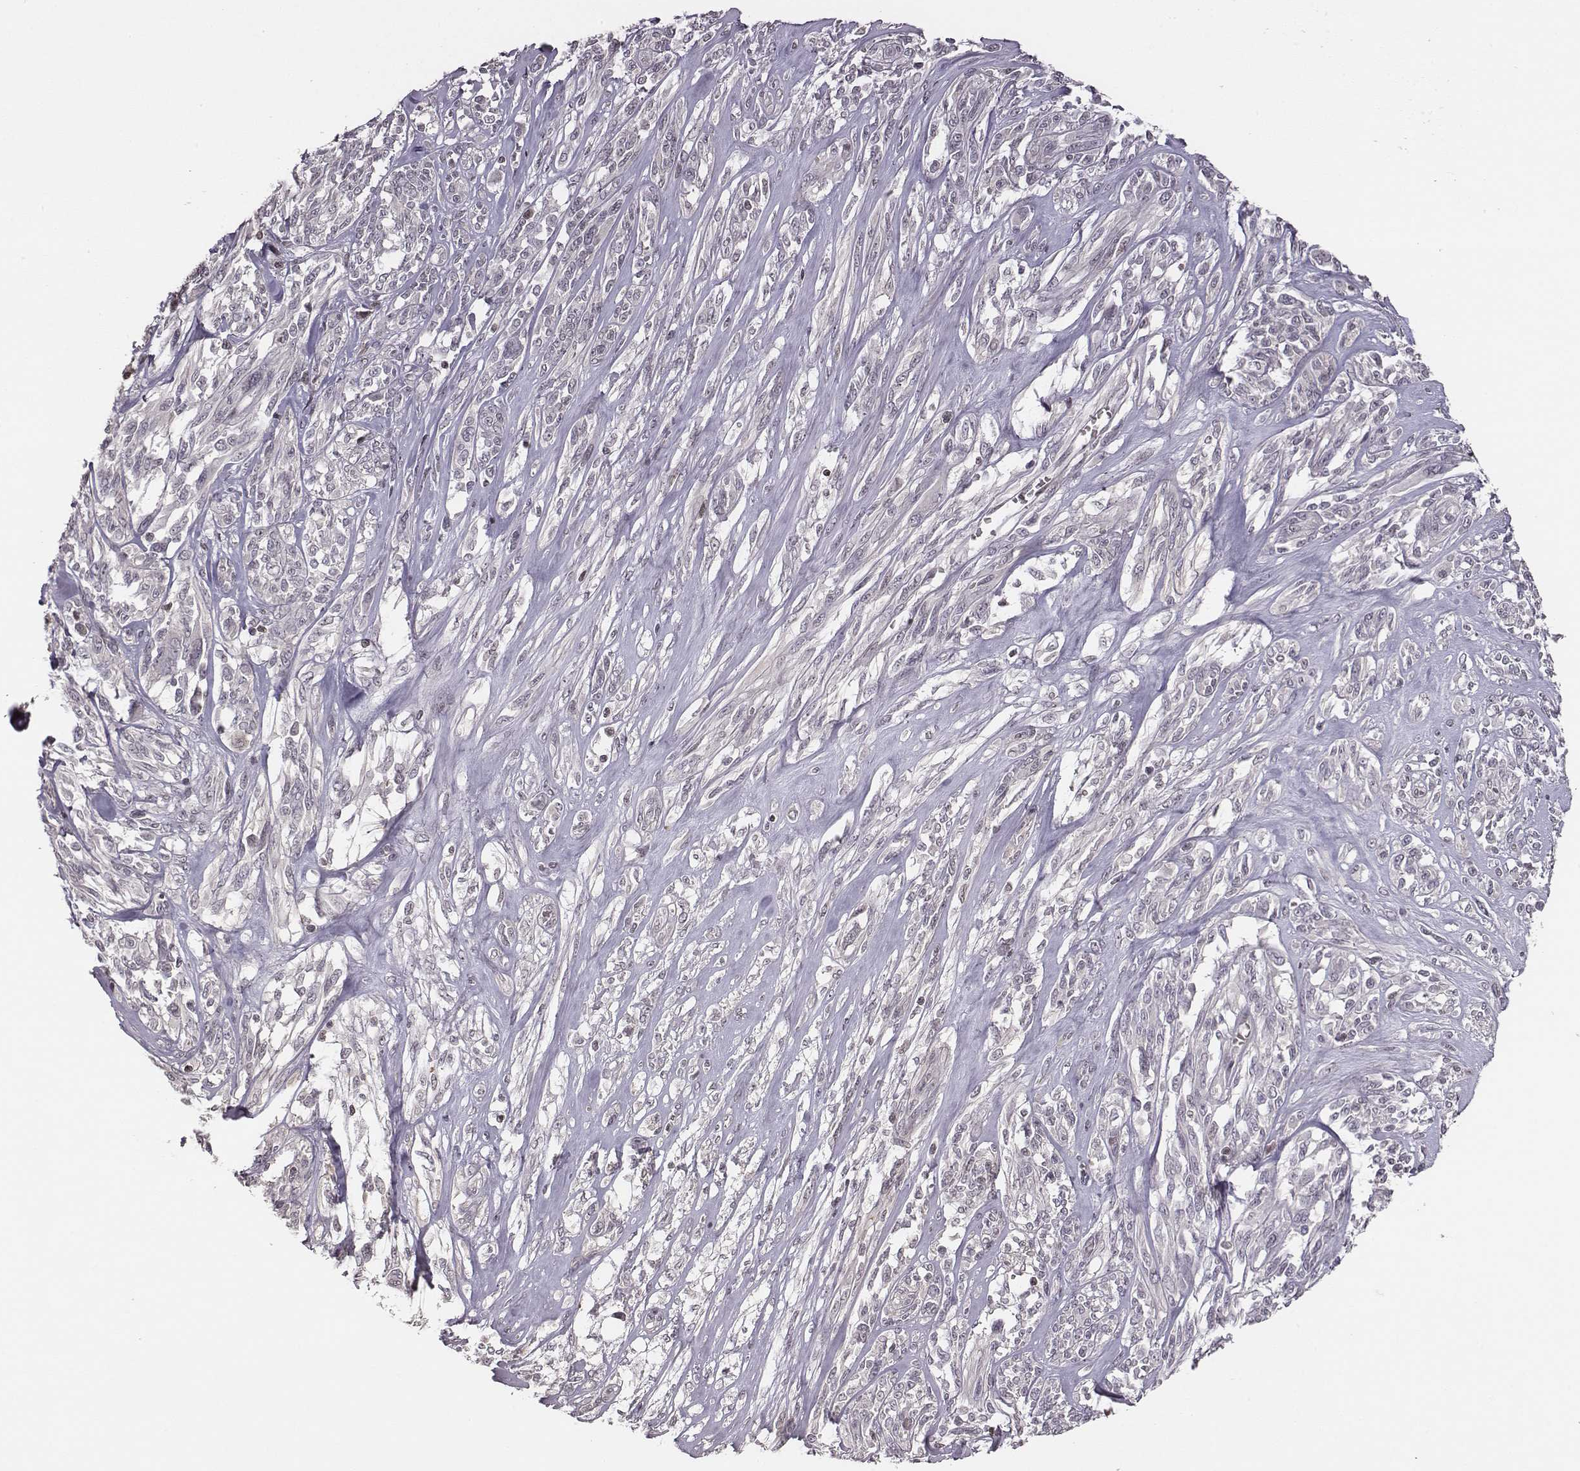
{"staining": {"intensity": "negative", "quantity": "none", "location": "none"}, "tissue": "melanoma", "cell_type": "Tumor cells", "image_type": "cancer", "snomed": [{"axis": "morphology", "description": "Malignant melanoma, NOS"}, {"axis": "topography", "description": "Skin"}], "caption": "Immunohistochemistry of human malignant melanoma reveals no positivity in tumor cells.", "gene": "GRM4", "patient": {"sex": "female", "age": 91}}